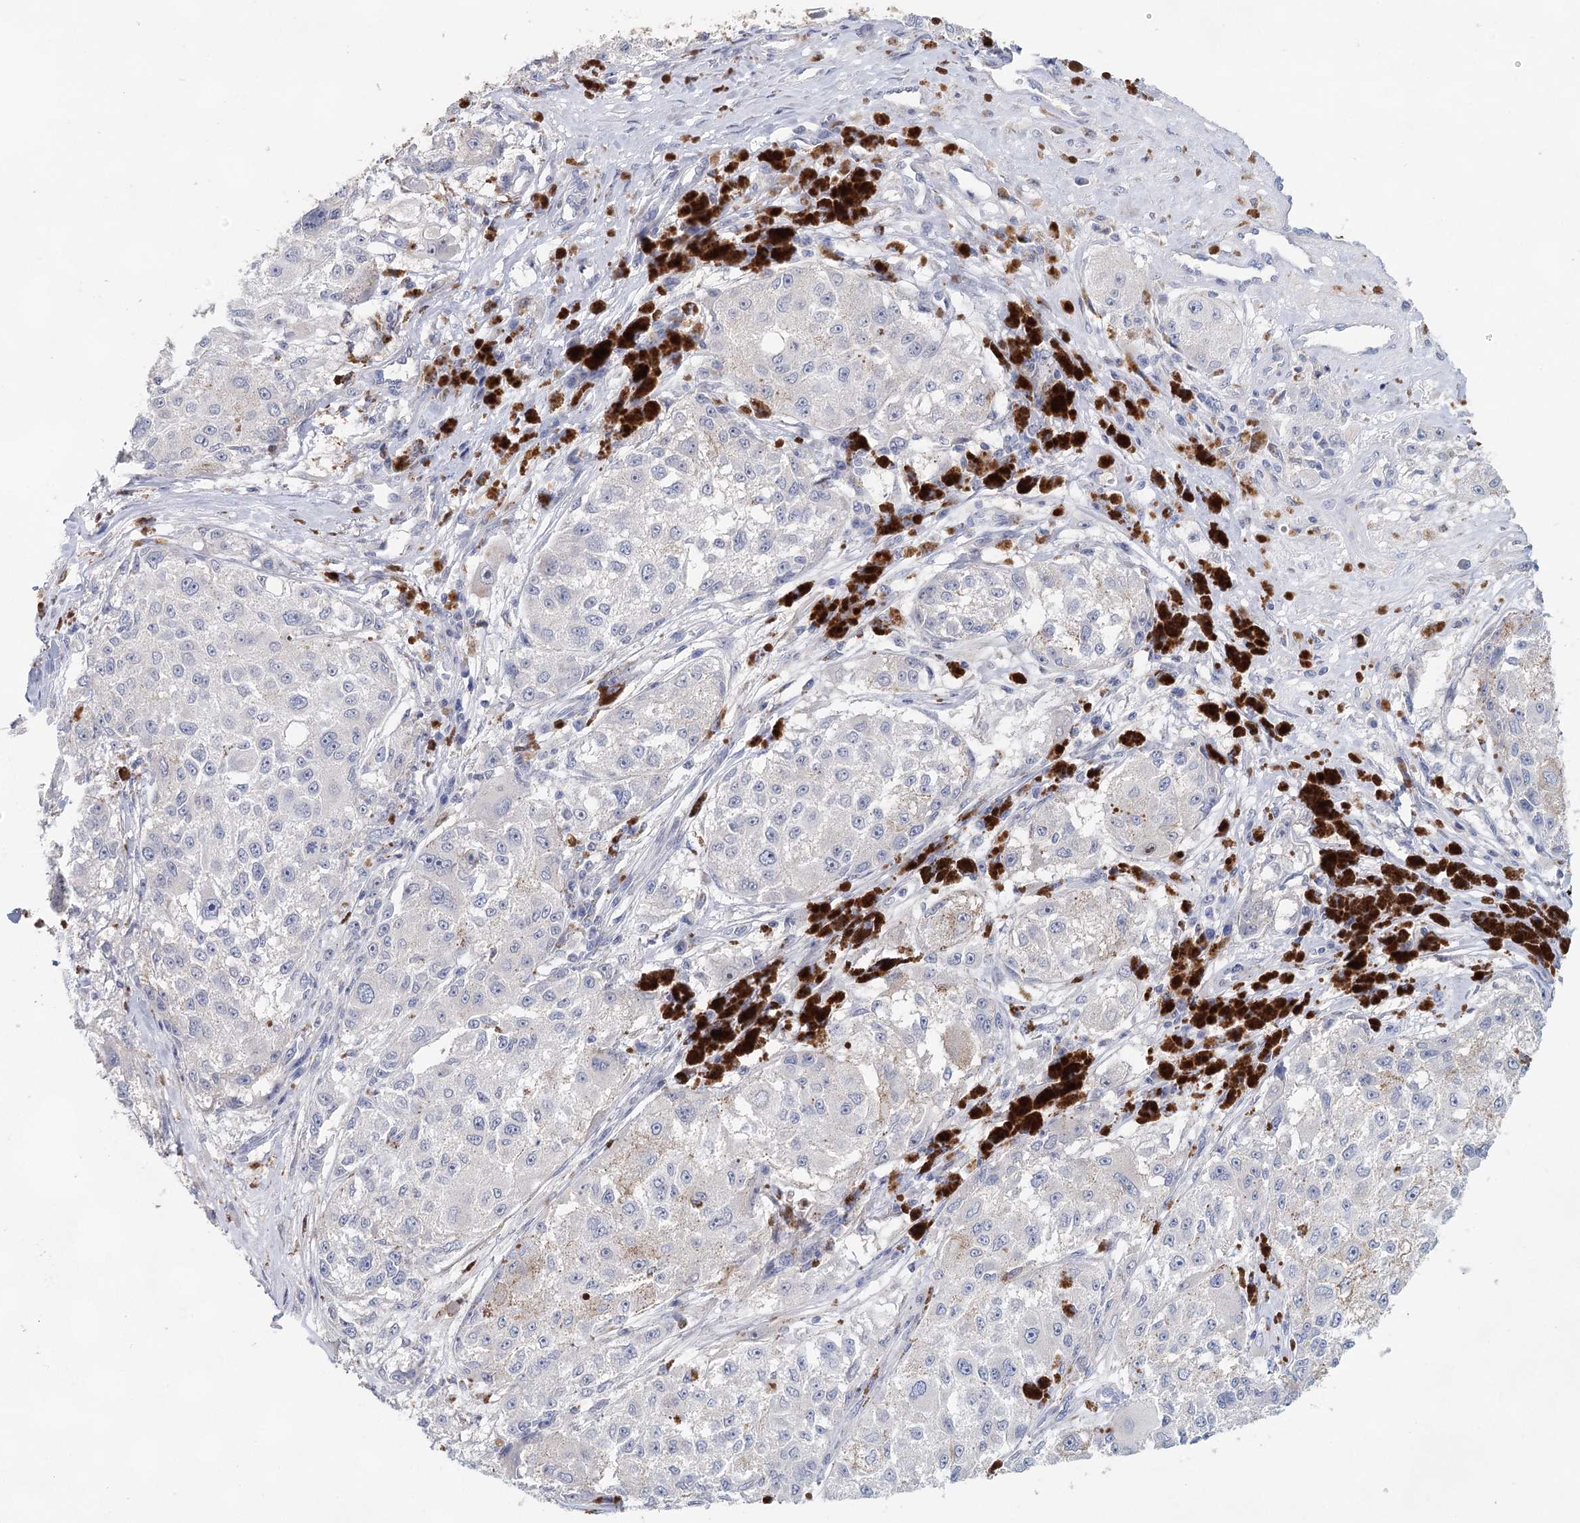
{"staining": {"intensity": "weak", "quantity": "<25%", "location": "cytoplasmic/membranous"}, "tissue": "melanoma", "cell_type": "Tumor cells", "image_type": "cancer", "snomed": [{"axis": "morphology", "description": "Necrosis, NOS"}, {"axis": "morphology", "description": "Malignant melanoma, NOS"}, {"axis": "topography", "description": "Skin"}], "caption": "Immunohistochemistry (IHC) of human melanoma demonstrates no expression in tumor cells.", "gene": "SLC19A3", "patient": {"sex": "female", "age": 87}}